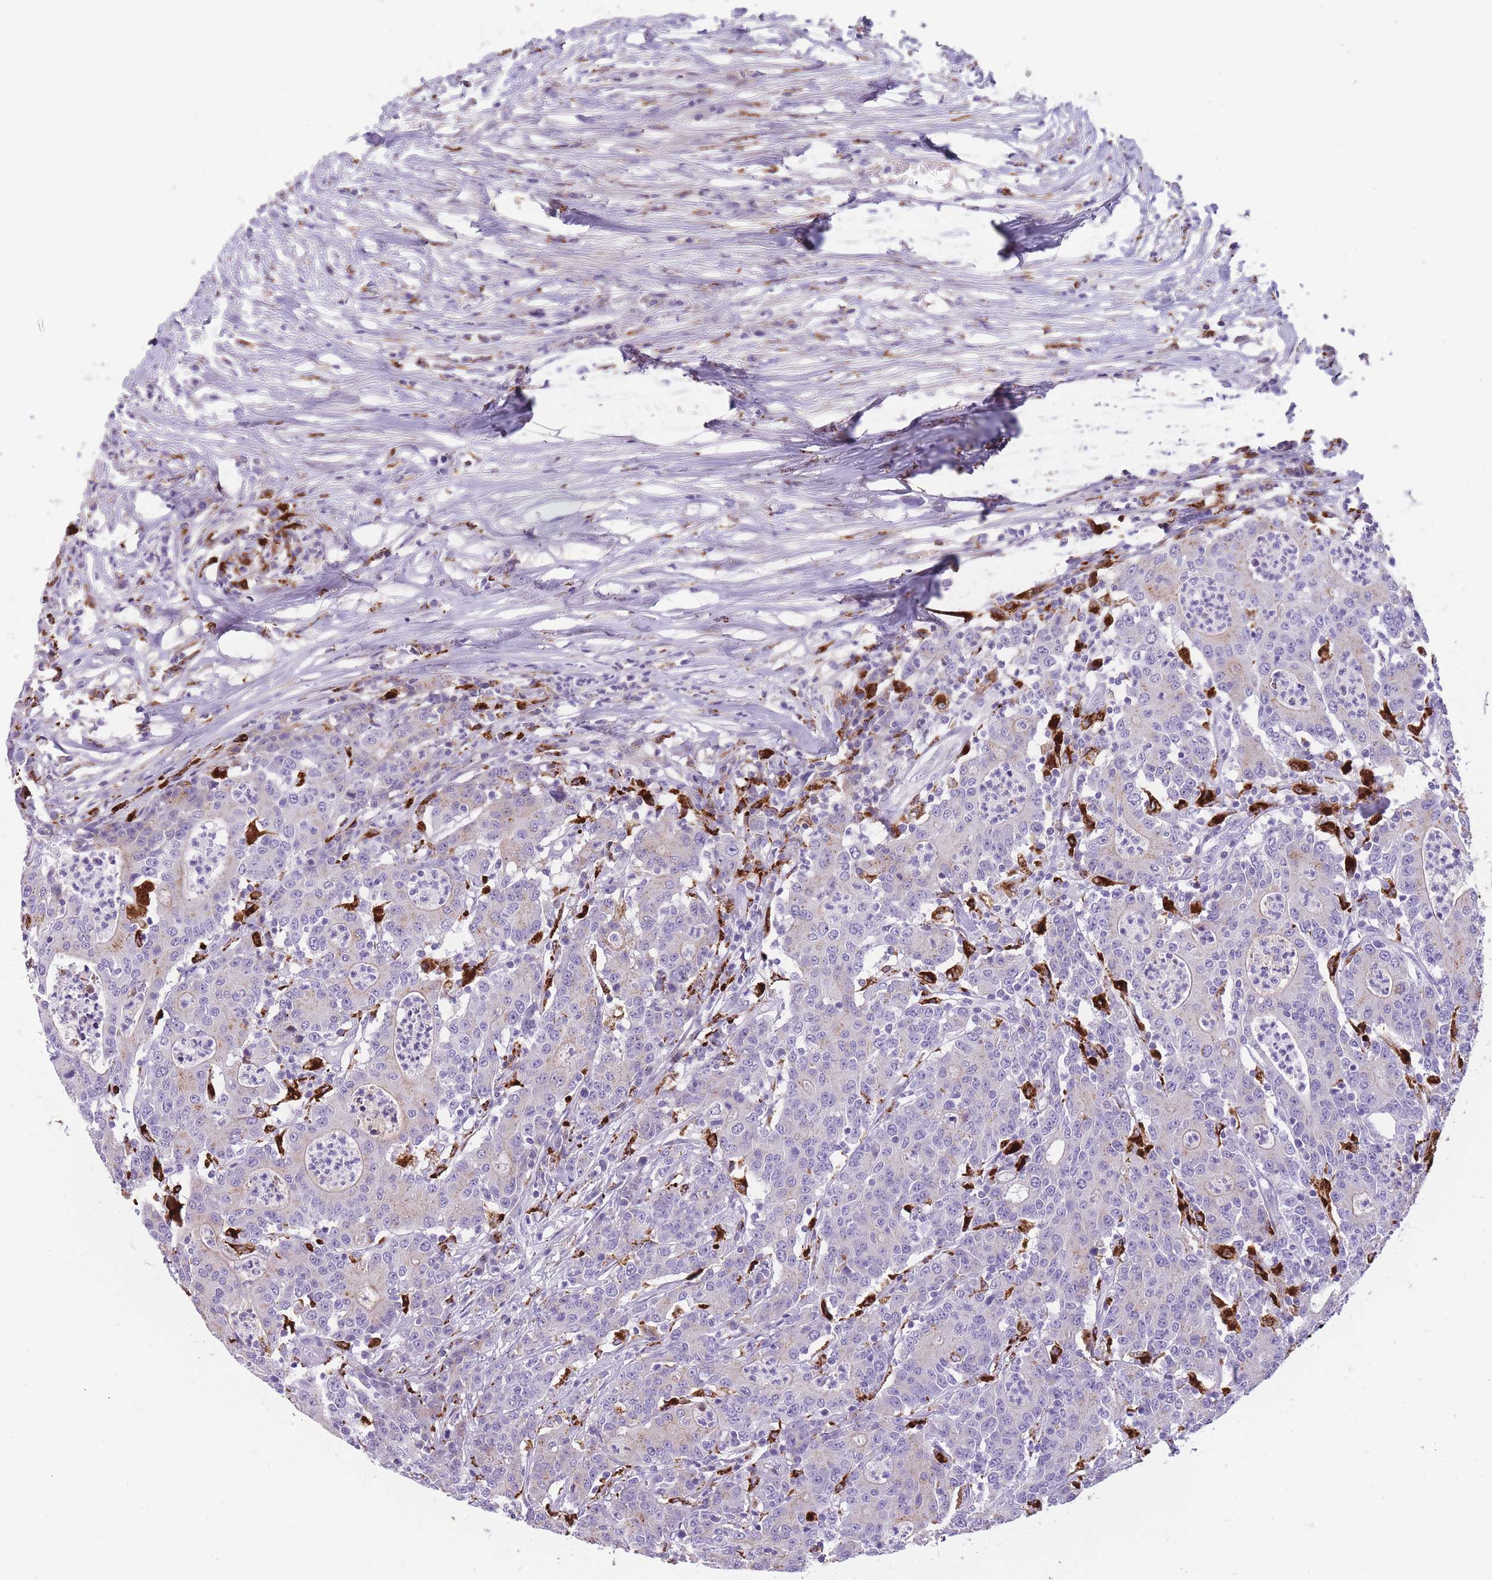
{"staining": {"intensity": "negative", "quantity": "none", "location": "none"}, "tissue": "colorectal cancer", "cell_type": "Tumor cells", "image_type": "cancer", "snomed": [{"axis": "morphology", "description": "Adenocarcinoma, NOS"}, {"axis": "topography", "description": "Colon"}], "caption": "Immunohistochemistry (IHC) micrograph of neoplastic tissue: colorectal adenocarcinoma stained with DAB (3,3'-diaminobenzidine) reveals no significant protein staining in tumor cells.", "gene": "GNAT1", "patient": {"sex": "male", "age": 83}}